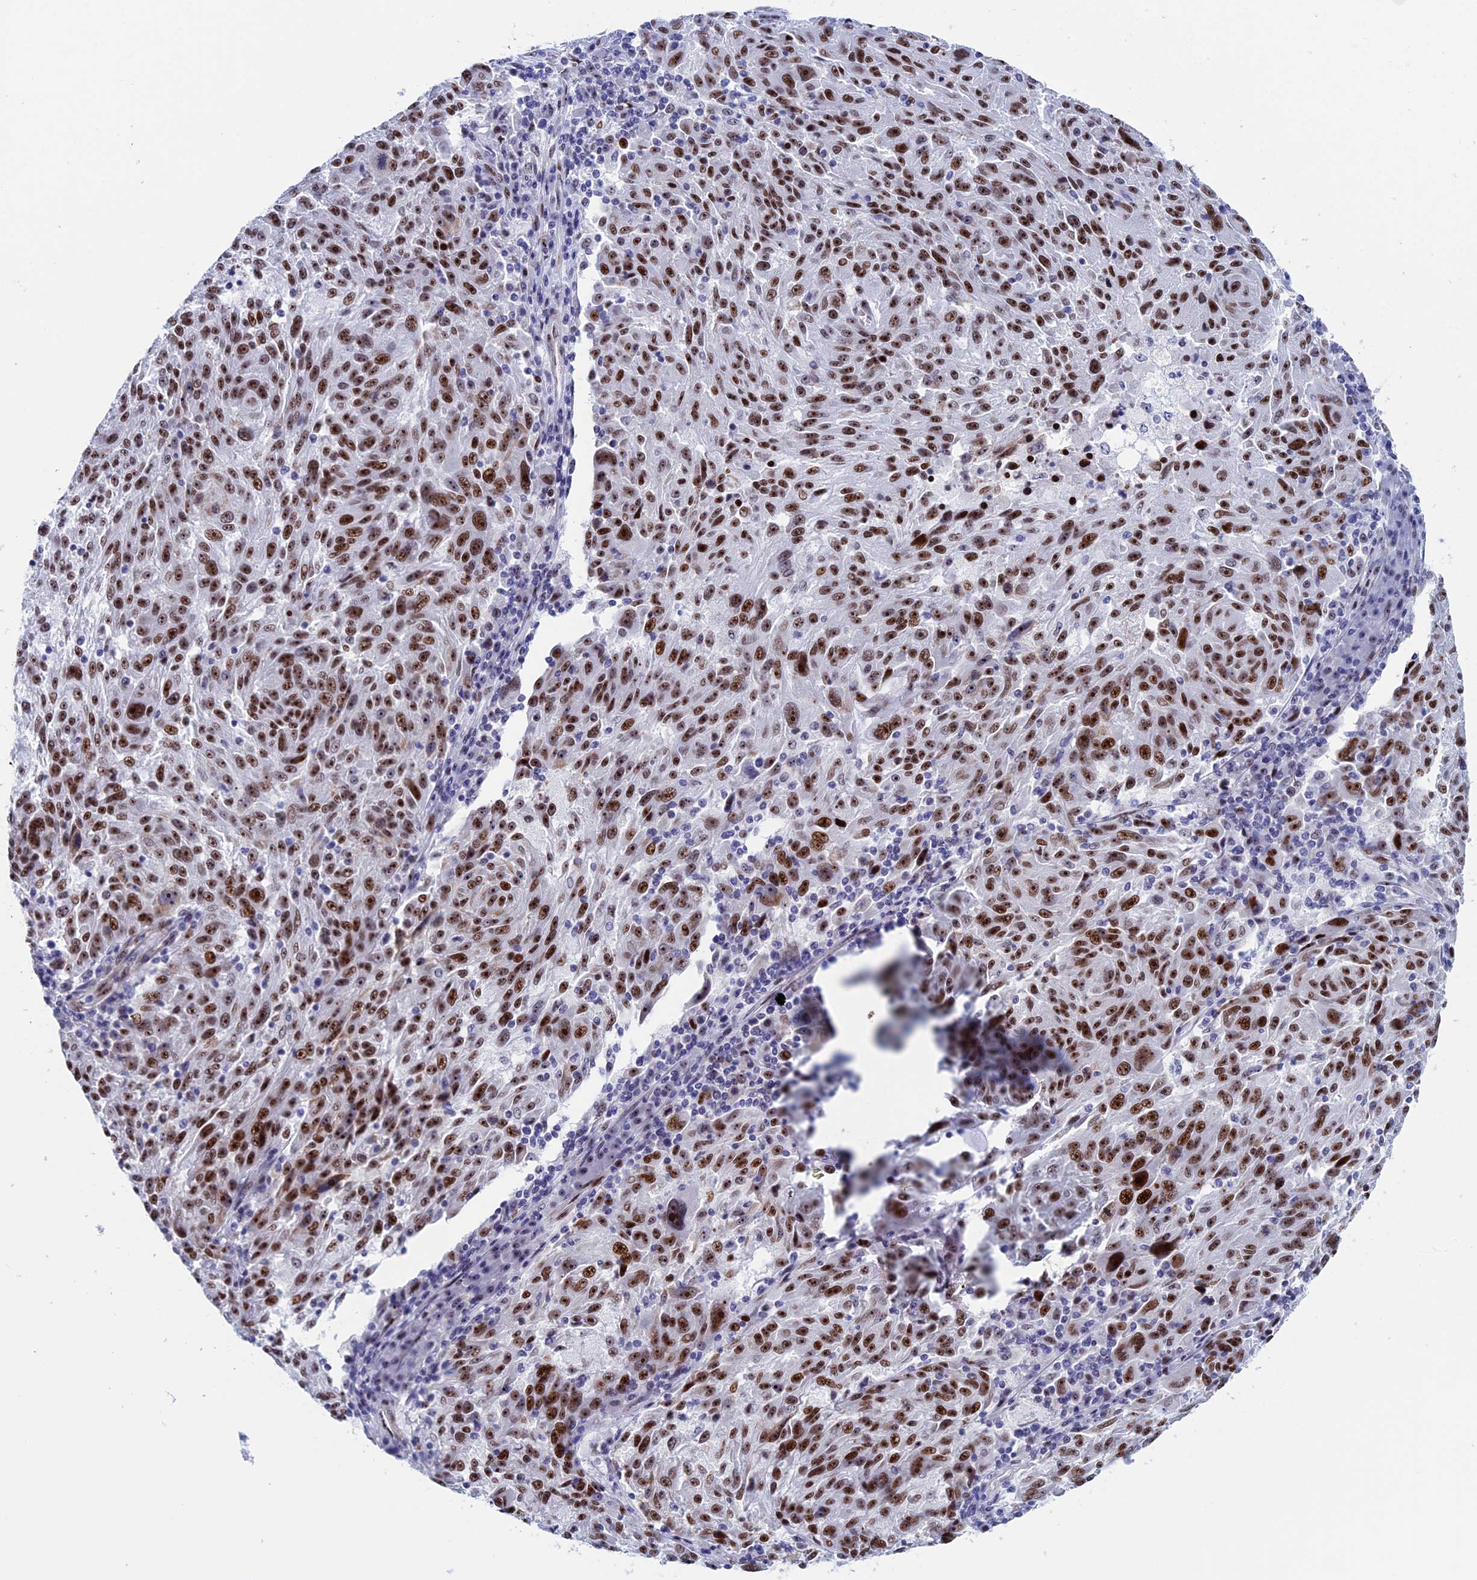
{"staining": {"intensity": "strong", "quantity": ">75%", "location": "nuclear"}, "tissue": "melanoma", "cell_type": "Tumor cells", "image_type": "cancer", "snomed": [{"axis": "morphology", "description": "Malignant melanoma, NOS"}, {"axis": "topography", "description": "Skin"}], "caption": "Melanoma was stained to show a protein in brown. There is high levels of strong nuclear expression in approximately >75% of tumor cells. (Brightfield microscopy of DAB IHC at high magnification).", "gene": "CCDC86", "patient": {"sex": "male", "age": 53}}